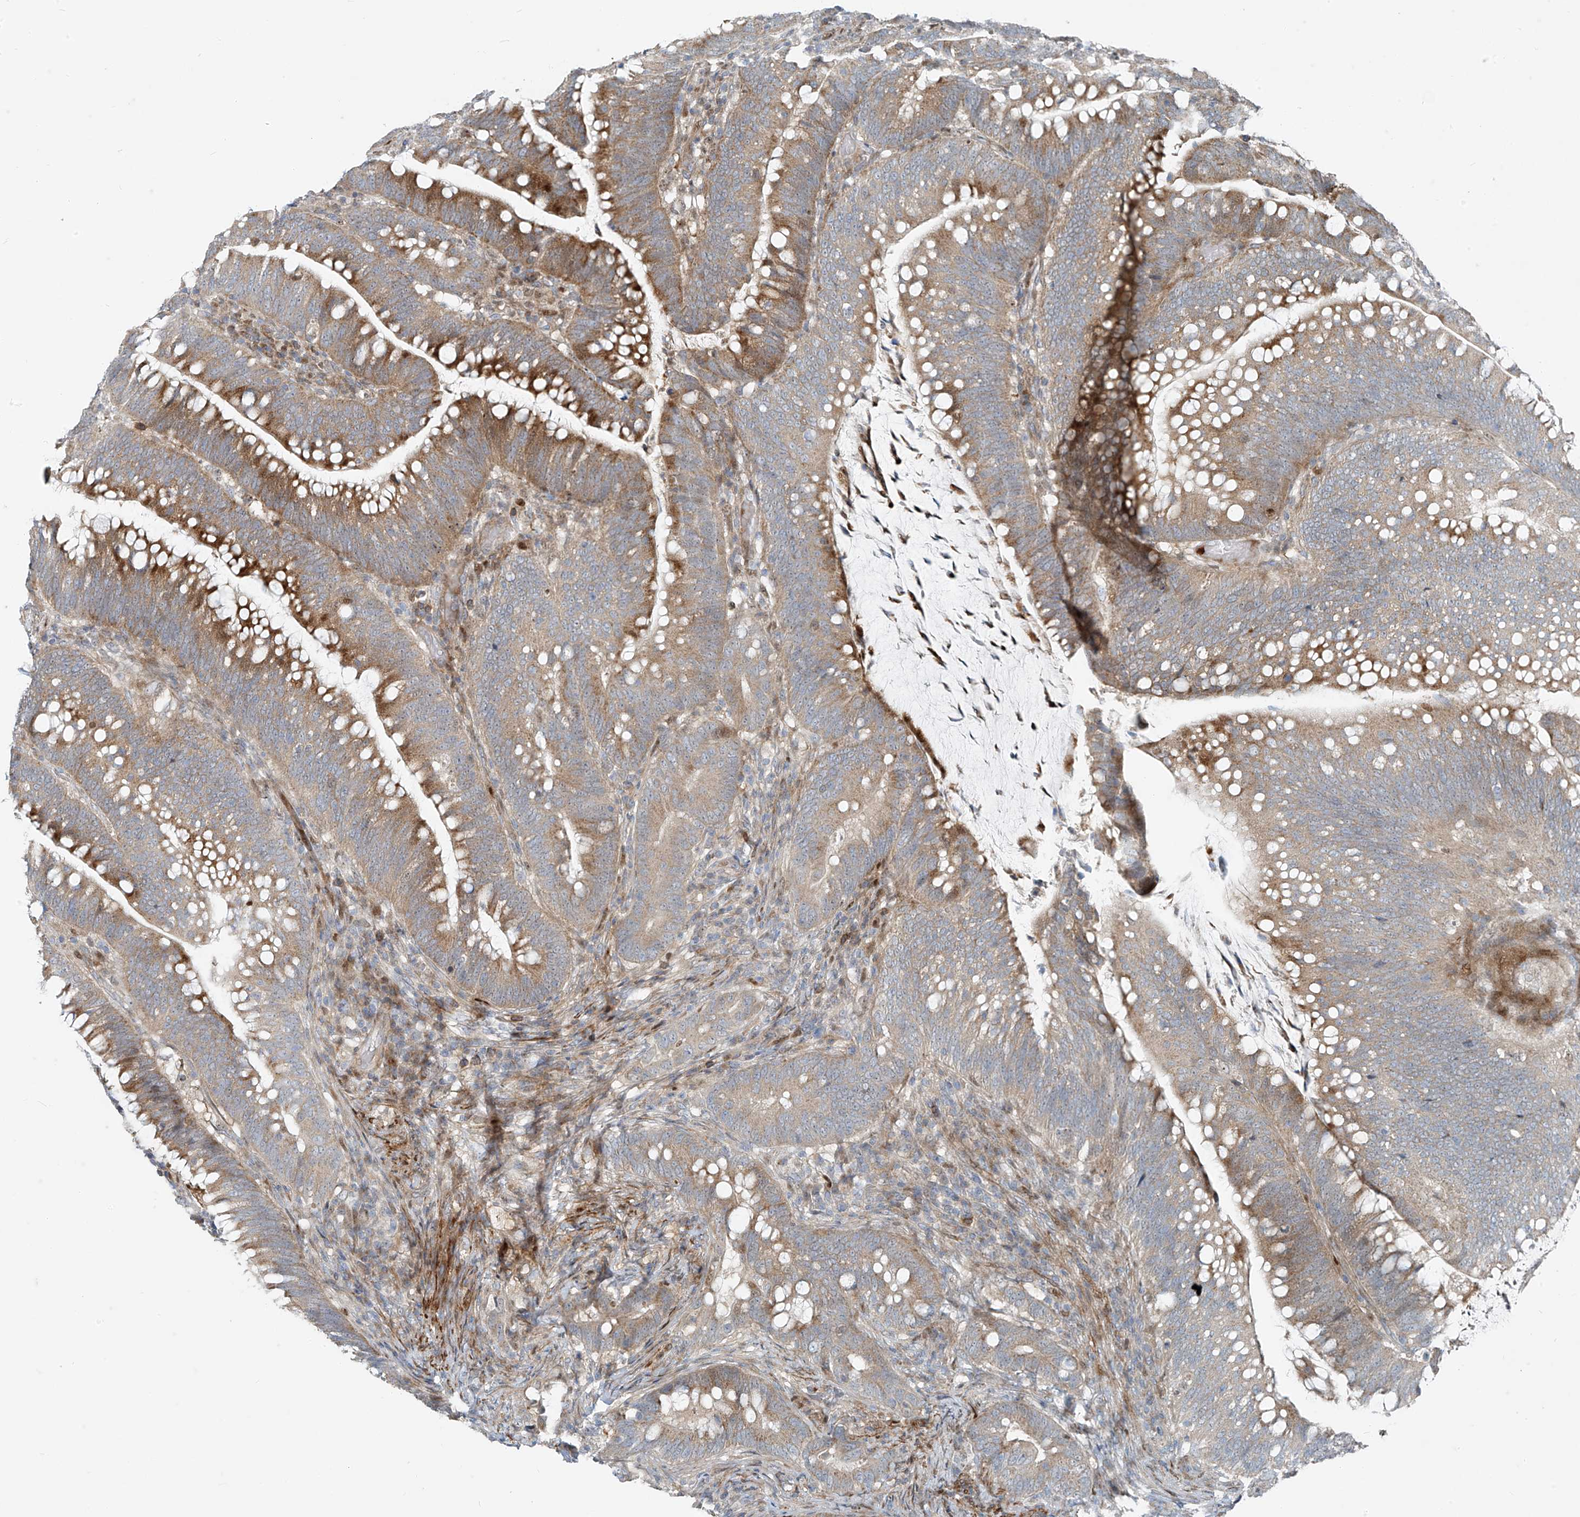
{"staining": {"intensity": "moderate", "quantity": "25%-75%", "location": "cytoplasmic/membranous"}, "tissue": "colorectal cancer", "cell_type": "Tumor cells", "image_type": "cancer", "snomed": [{"axis": "morphology", "description": "Adenocarcinoma, NOS"}, {"axis": "topography", "description": "Colon"}], "caption": "The immunohistochemical stain shows moderate cytoplasmic/membranous positivity in tumor cells of colorectal adenocarcinoma tissue.", "gene": "PPCS", "patient": {"sex": "female", "age": 66}}